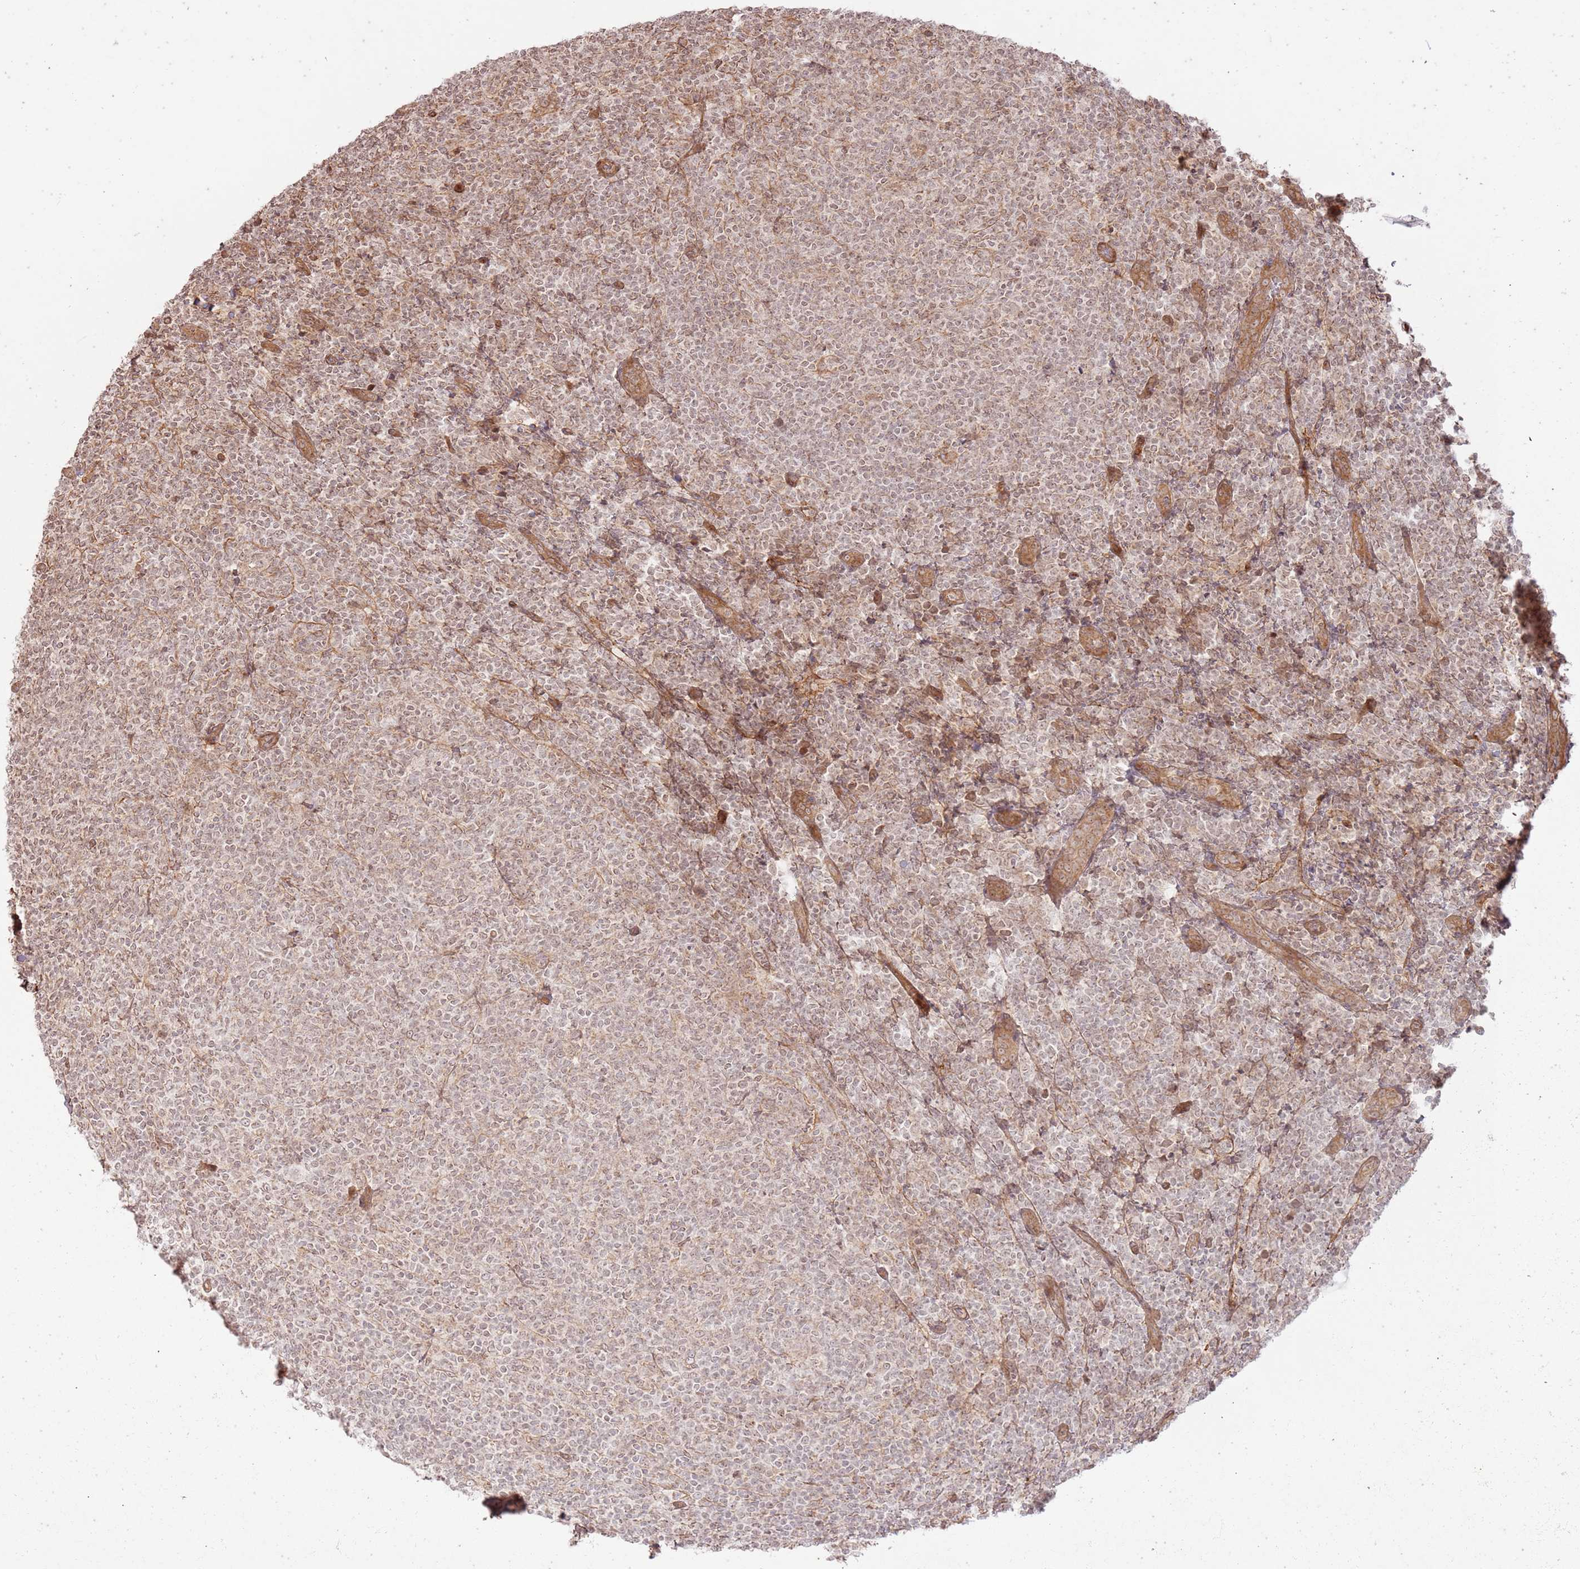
{"staining": {"intensity": "weak", "quantity": ">75%", "location": "nuclear"}, "tissue": "lymphoma", "cell_type": "Tumor cells", "image_type": "cancer", "snomed": [{"axis": "morphology", "description": "Malignant lymphoma, non-Hodgkin's type, Low grade"}, {"axis": "topography", "description": "Lymph node"}], "caption": "IHC (DAB (3,3'-diaminobenzidine)) staining of human malignant lymphoma, non-Hodgkin's type (low-grade) displays weak nuclear protein positivity in about >75% of tumor cells. (IHC, brightfield microscopy, high magnification).", "gene": "ZNF623", "patient": {"sex": "male", "age": 66}}